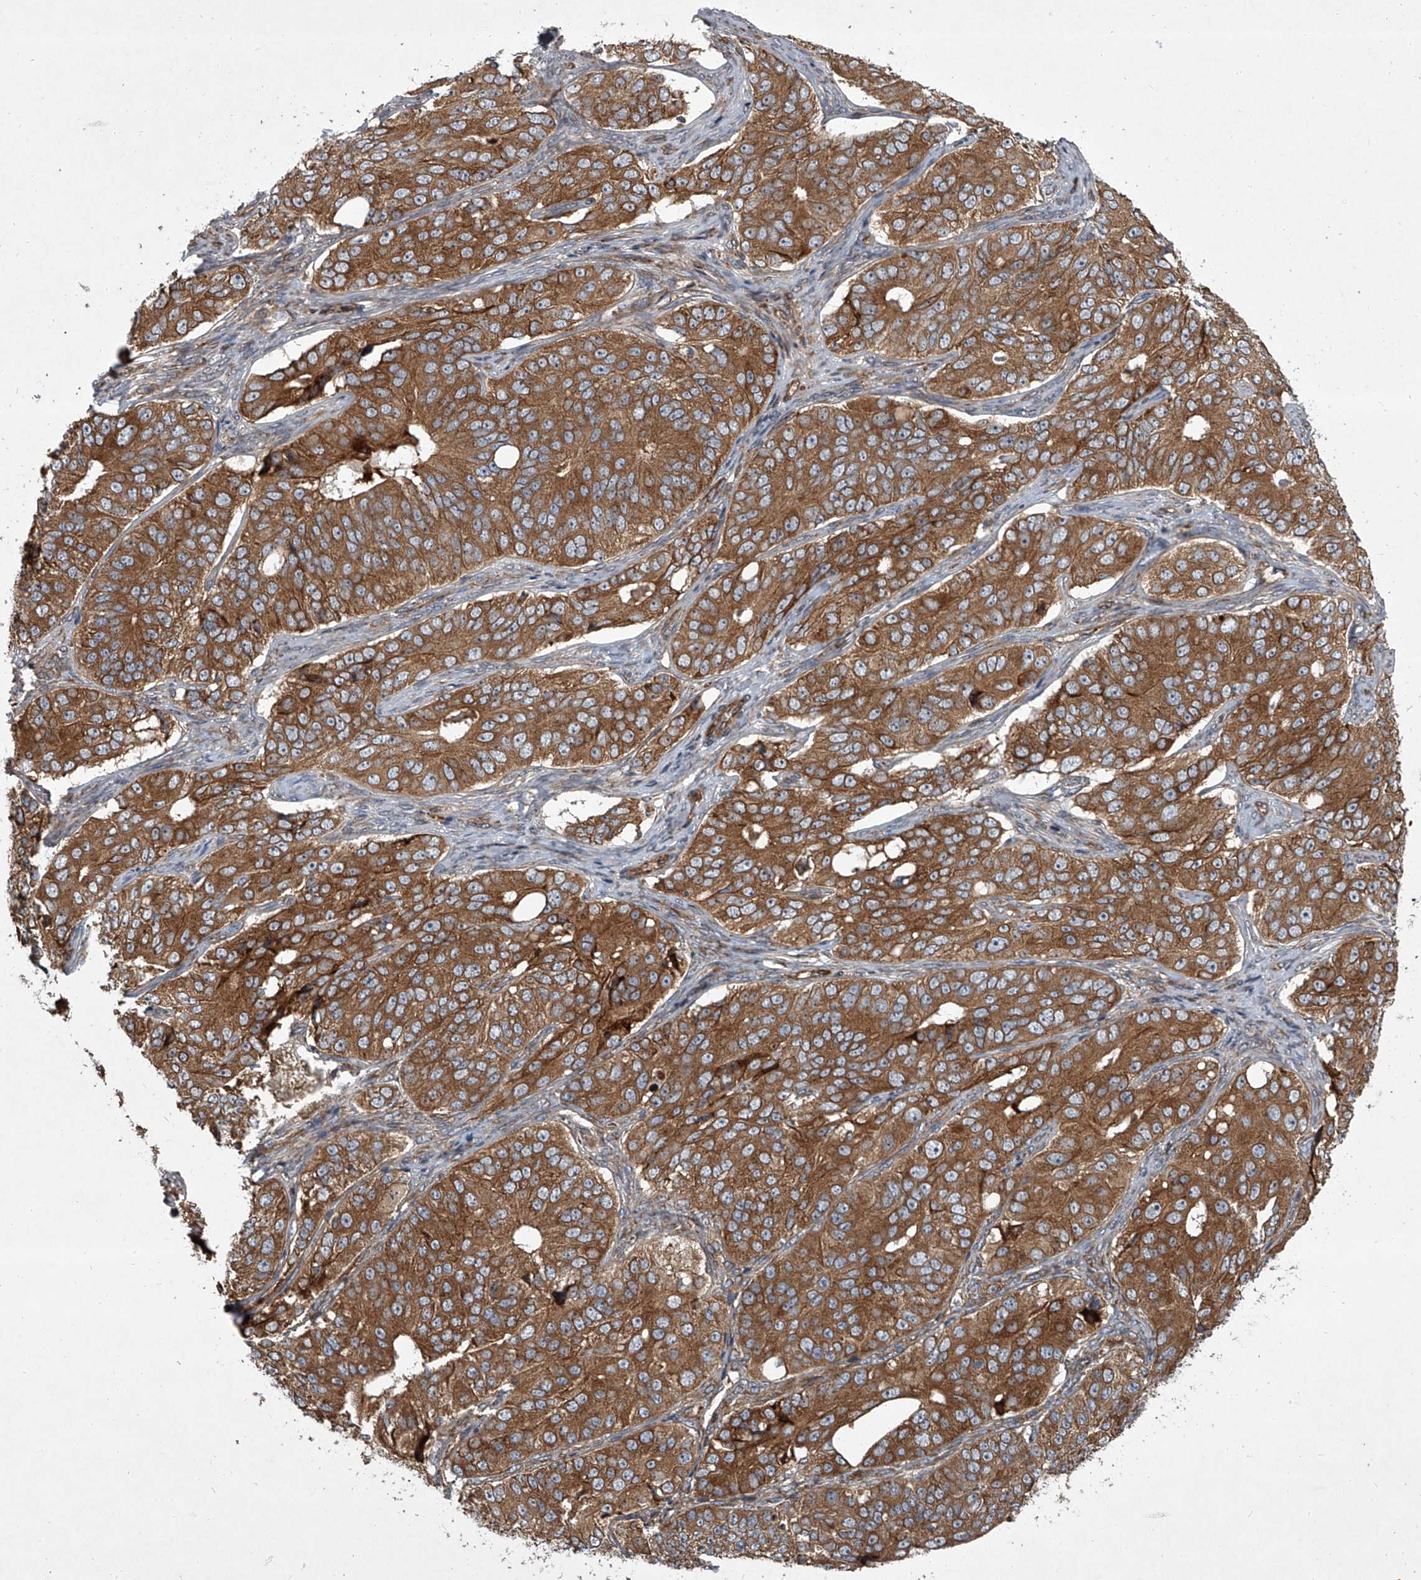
{"staining": {"intensity": "strong", "quantity": ">75%", "location": "cytoplasmic/membranous"}, "tissue": "ovarian cancer", "cell_type": "Tumor cells", "image_type": "cancer", "snomed": [{"axis": "morphology", "description": "Carcinoma, endometroid"}, {"axis": "topography", "description": "Ovary"}], "caption": "A histopathology image of endometroid carcinoma (ovarian) stained for a protein reveals strong cytoplasmic/membranous brown staining in tumor cells. (brown staining indicates protein expression, while blue staining denotes nuclei).", "gene": "EVA1C", "patient": {"sex": "female", "age": 51}}